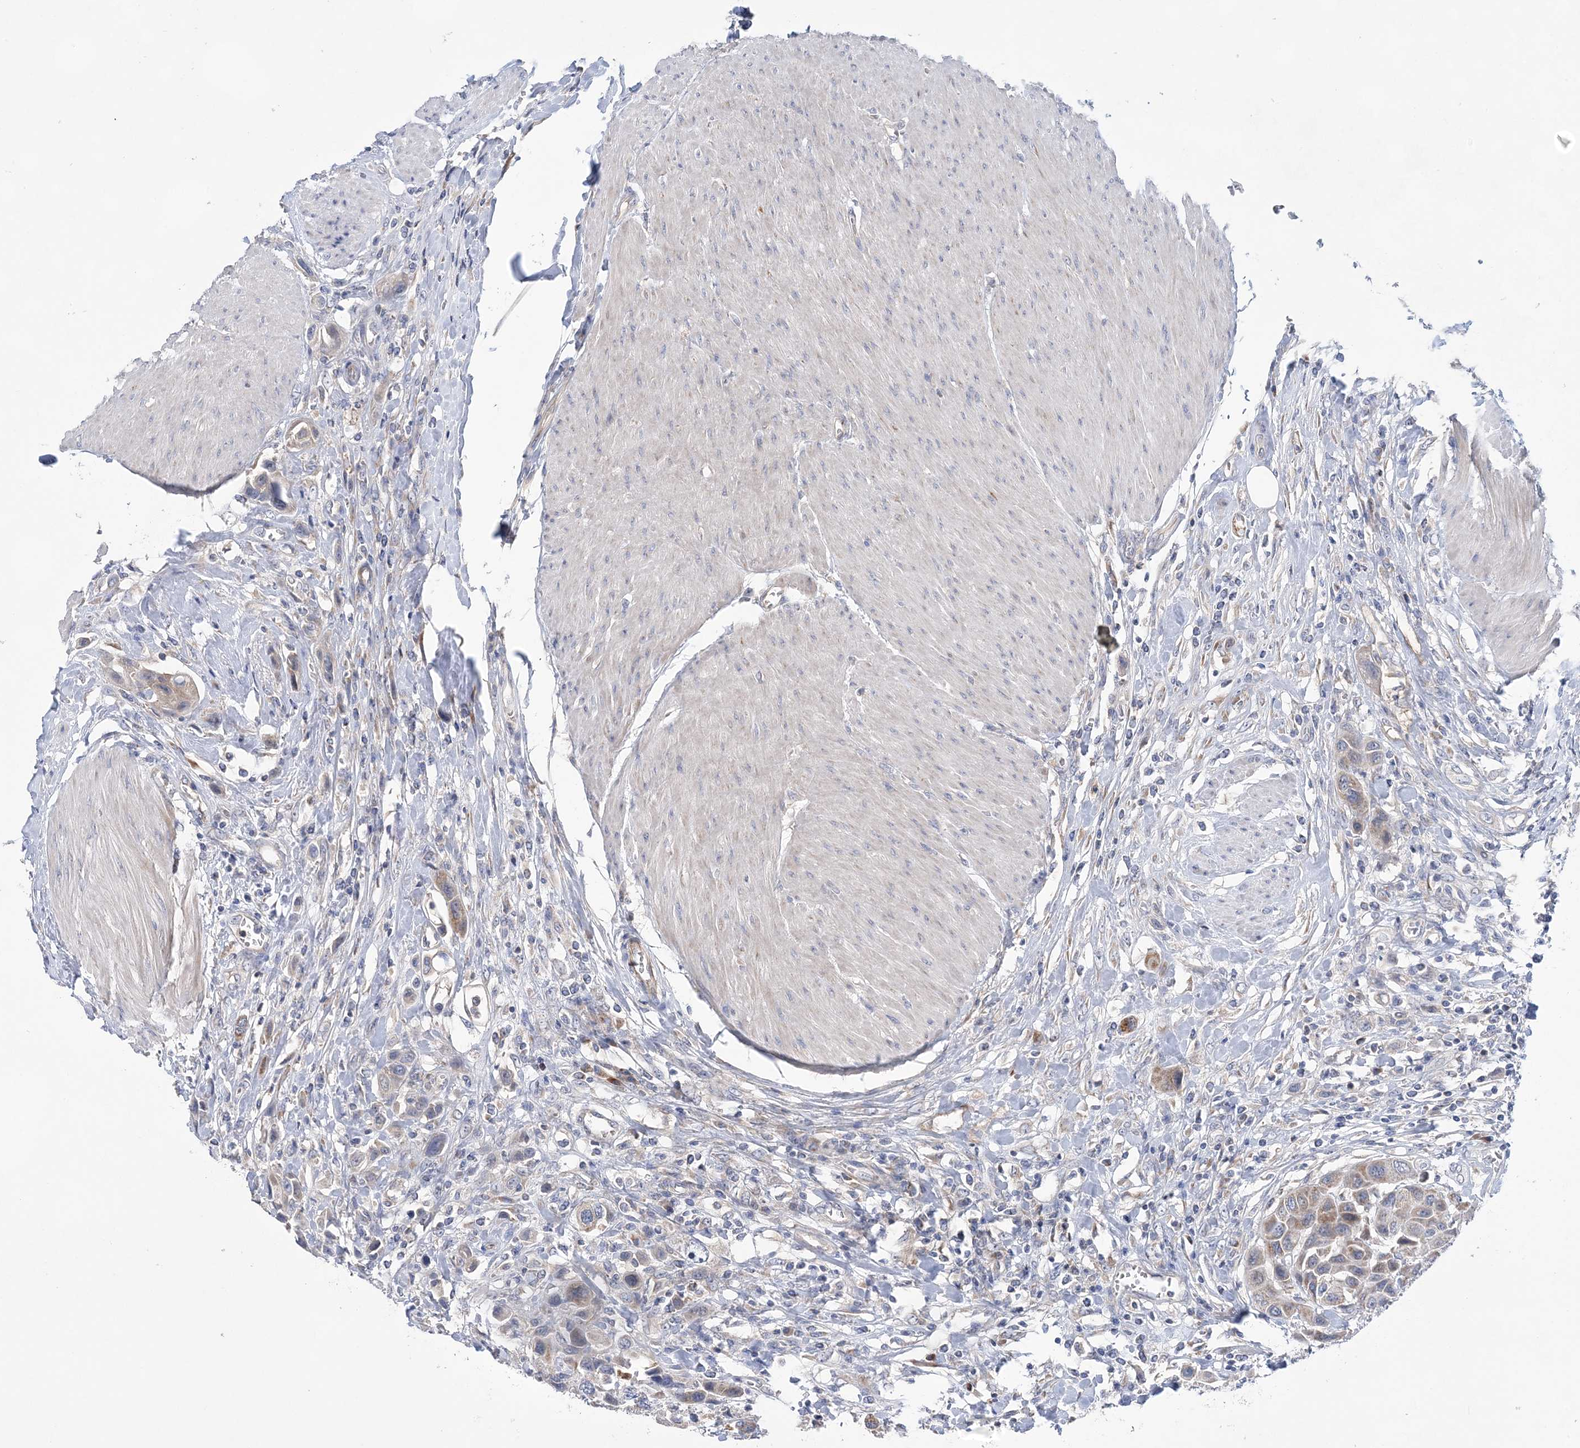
{"staining": {"intensity": "weak", "quantity": "<25%", "location": "cytoplasmic/membranous"}, "tissue": "urothelial cancer", "cell_type": "Tumor cells", "image_type": "cancer", "snomed": [{"axis": "morphology", "description": "Urothelial carcinoma, High grade"}, {"axis": "topography", "description": "Urinary bladder"}], "caption": "Immunohistochemical staining of human urothelial cancer shows no significant staining in tumor cells. (Stains: DAB (3,3'-diaminobenzidine) immunohistochemistry with hematoxylin counter stain, Microscopy: brightfield microscopy at high magnification).", "gene": "TRAPPC13", "patient": {"sex": "male", "age": 50}}